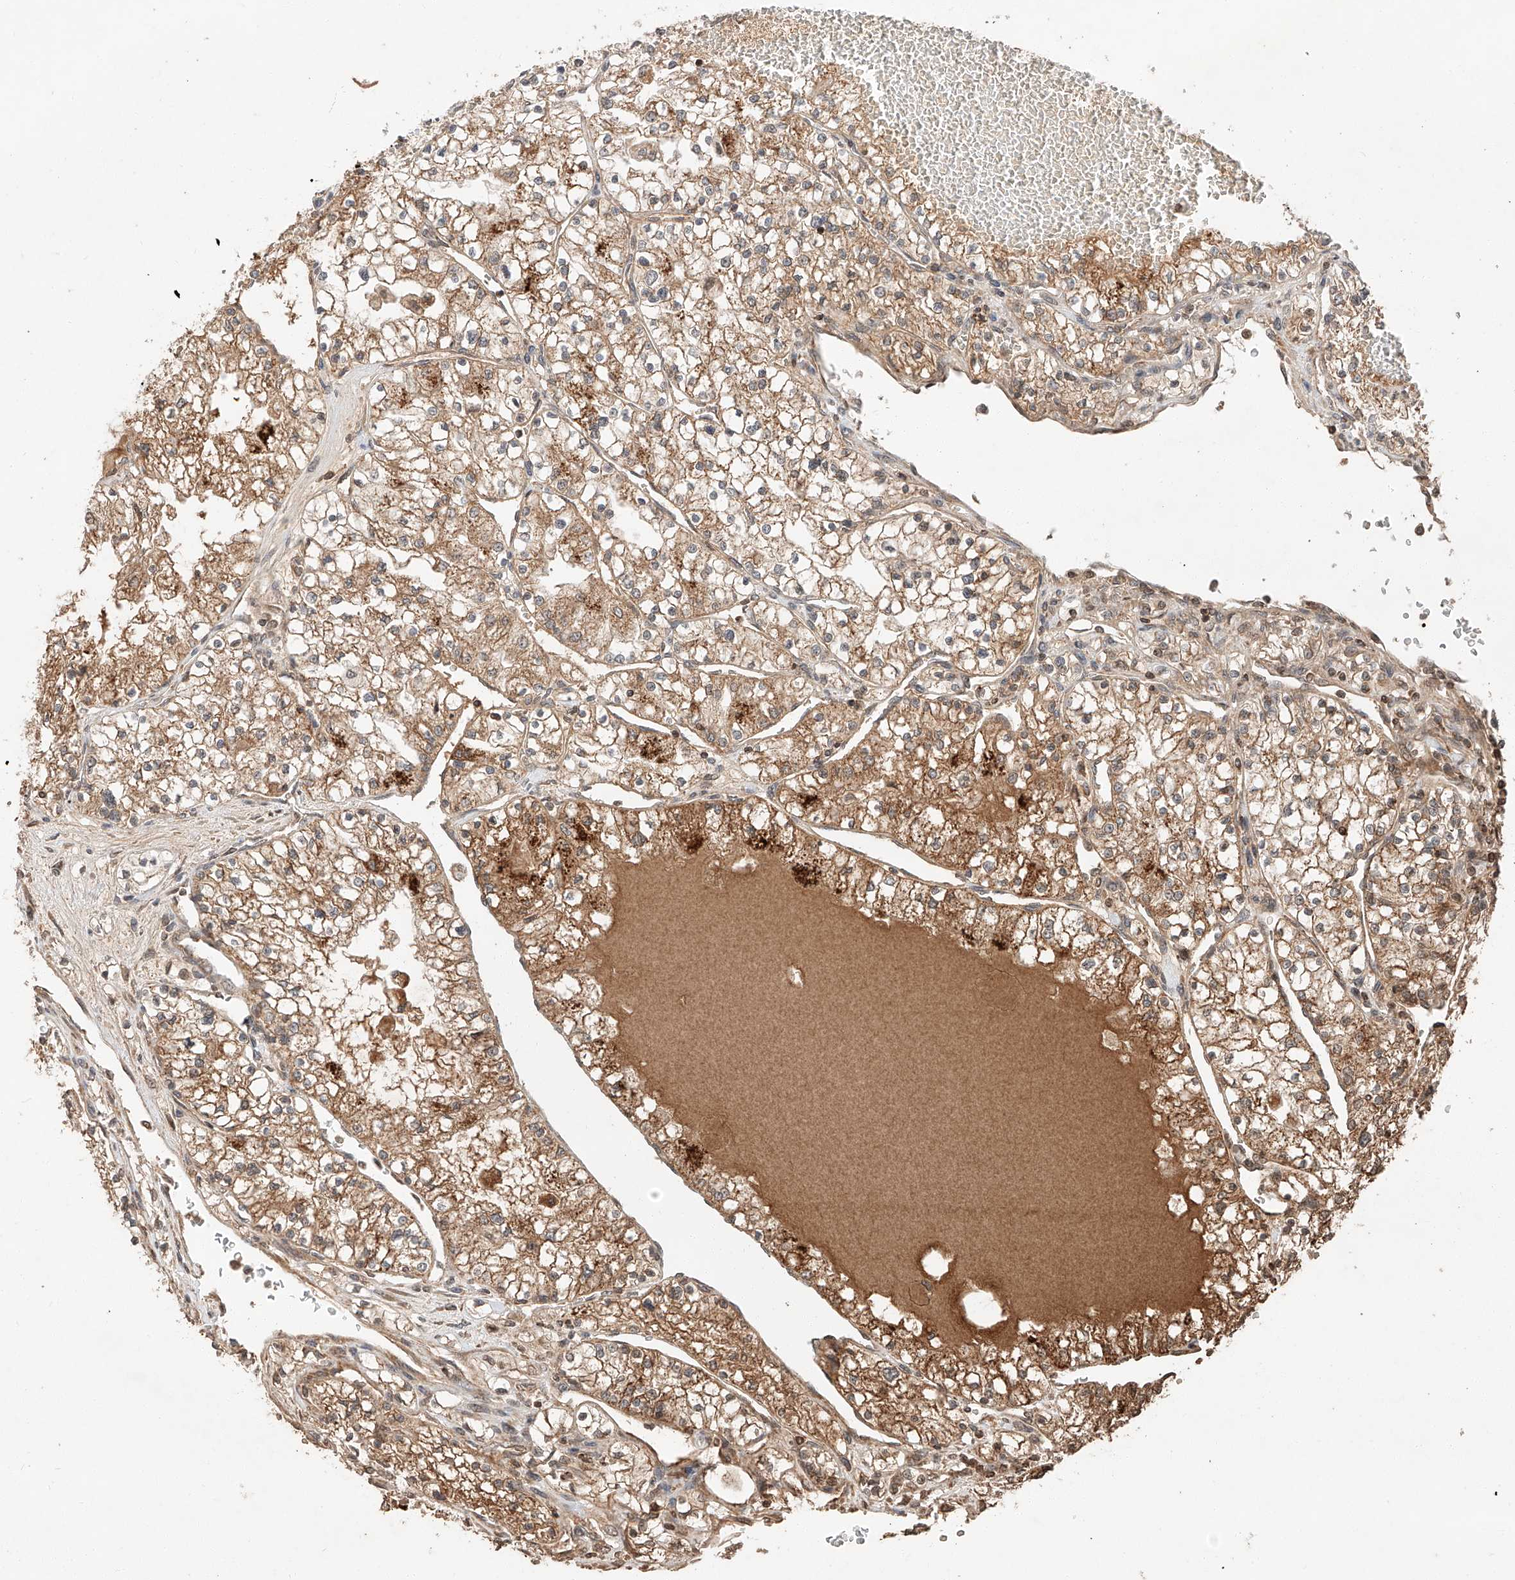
{"staining": {"intensity": "moderate", "quantity": ">75%", "location": "cytoplasmic/membranous"}, "tissue": "renal cancer", "cell_type": "Tumor cells", "image_type": "cancer", "snomed": [{"axis": "morphology", "description": "Normal tissue, NOS"}, {"axis": "morphology", "description": "Adenocarcinoma, NOS"}, {"axis": "topography", "description": "Kidney"}], "caption": "A photomicrograph showing moderate cytoplasmic/membranous expression in approximately >75% of tumor cells in renal cancer (adenocarcinoma), as visualized by brown immunohistochemical staining.", "gene": "ARHGAP33", "patient": {"sex": "male", "age": 68}}